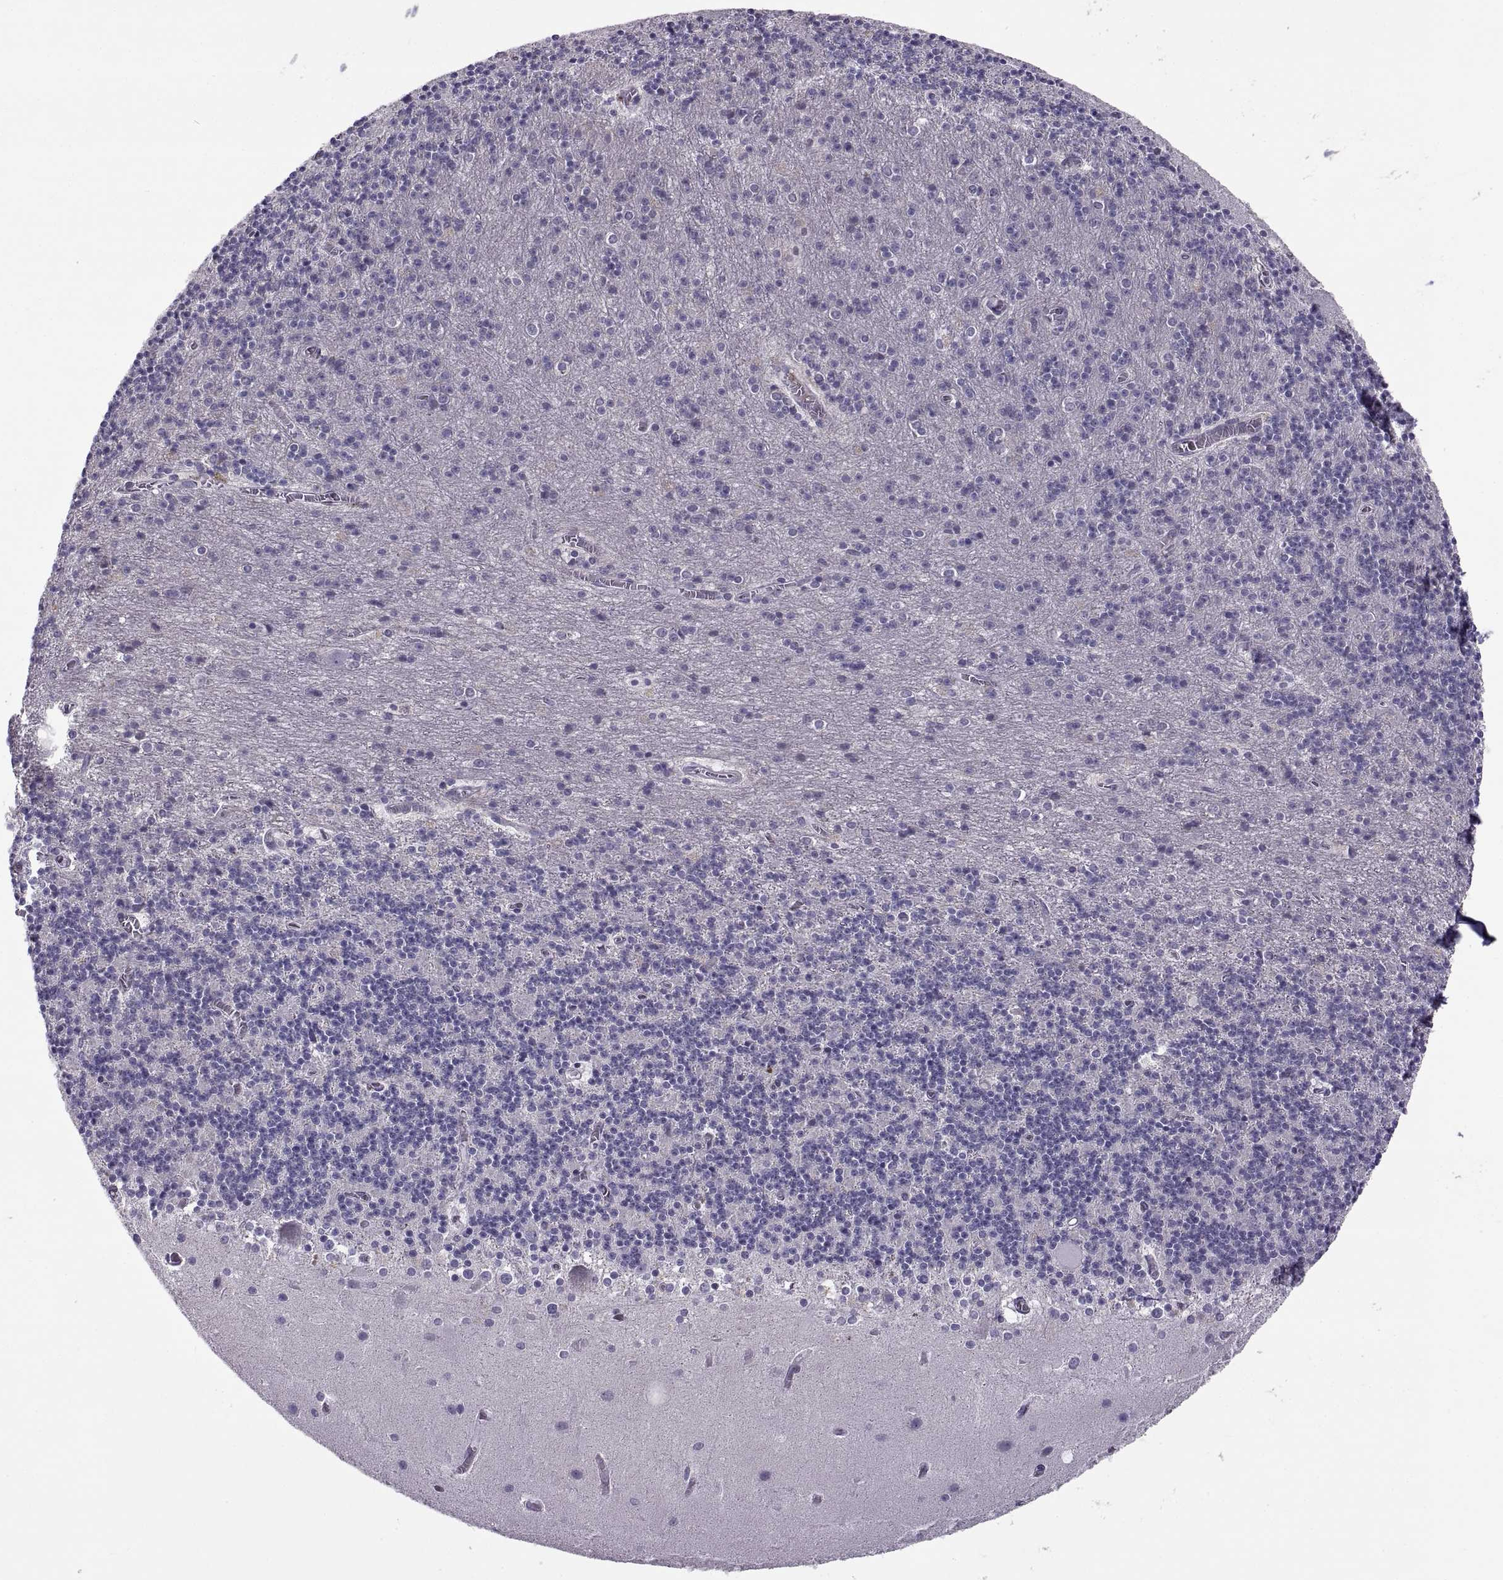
{"staining": {"intensity": "negative", "quantity": "none", "location": "none"}, "tissue": "cerebellum", "cell_type": "Cells in granular layer", "image_type": "normal", "snomed": [{"axis": "morphology", "description": "Normal tissue, NOS"}, {"axis": "topography", "description": "Cerebellum"}], "caption": "Photomicrograph shows no protein positivity in cells in granular layer of normal cerebellum.", "gene": "MAGEB1", "patient": {"sex": "male", "age": 70}}